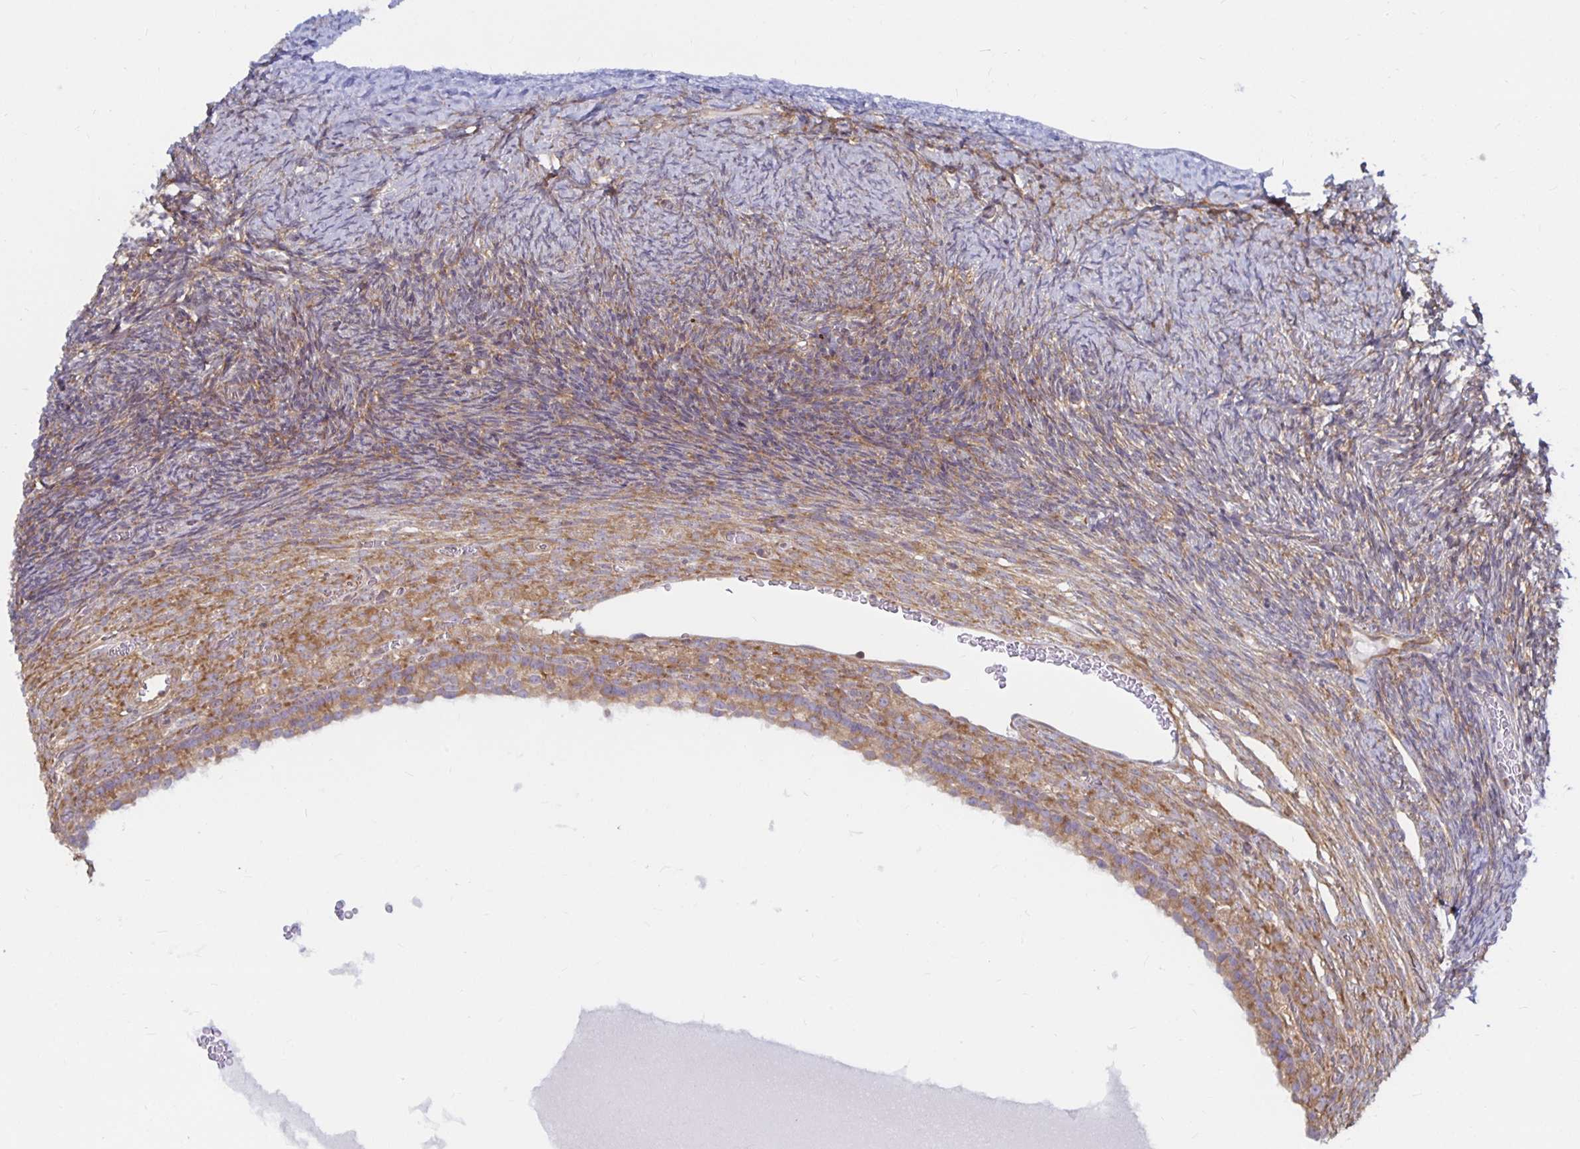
{"staining": {"intensity": "weak", "quantity": "25%-75%", "location": "cytoplasmic/membranous"}, "tissue": "ovary", "cell_type": "Ovarian stroma cells", "image_type": "normal", "snomed": [{"axis": "morphology", "description": "Normal tissue, NOS"}, {"axis": "topography", "description": "Ovary"}], "caption": "About 25%-75% of ovarian stroma cells in normal ovary reveal weak cytoplasmic/membranous protein positivity as visualized by brown immunohistochemical staining.", "gene": "PDAP1", "patient": {"sex": "female", "age": 39}}